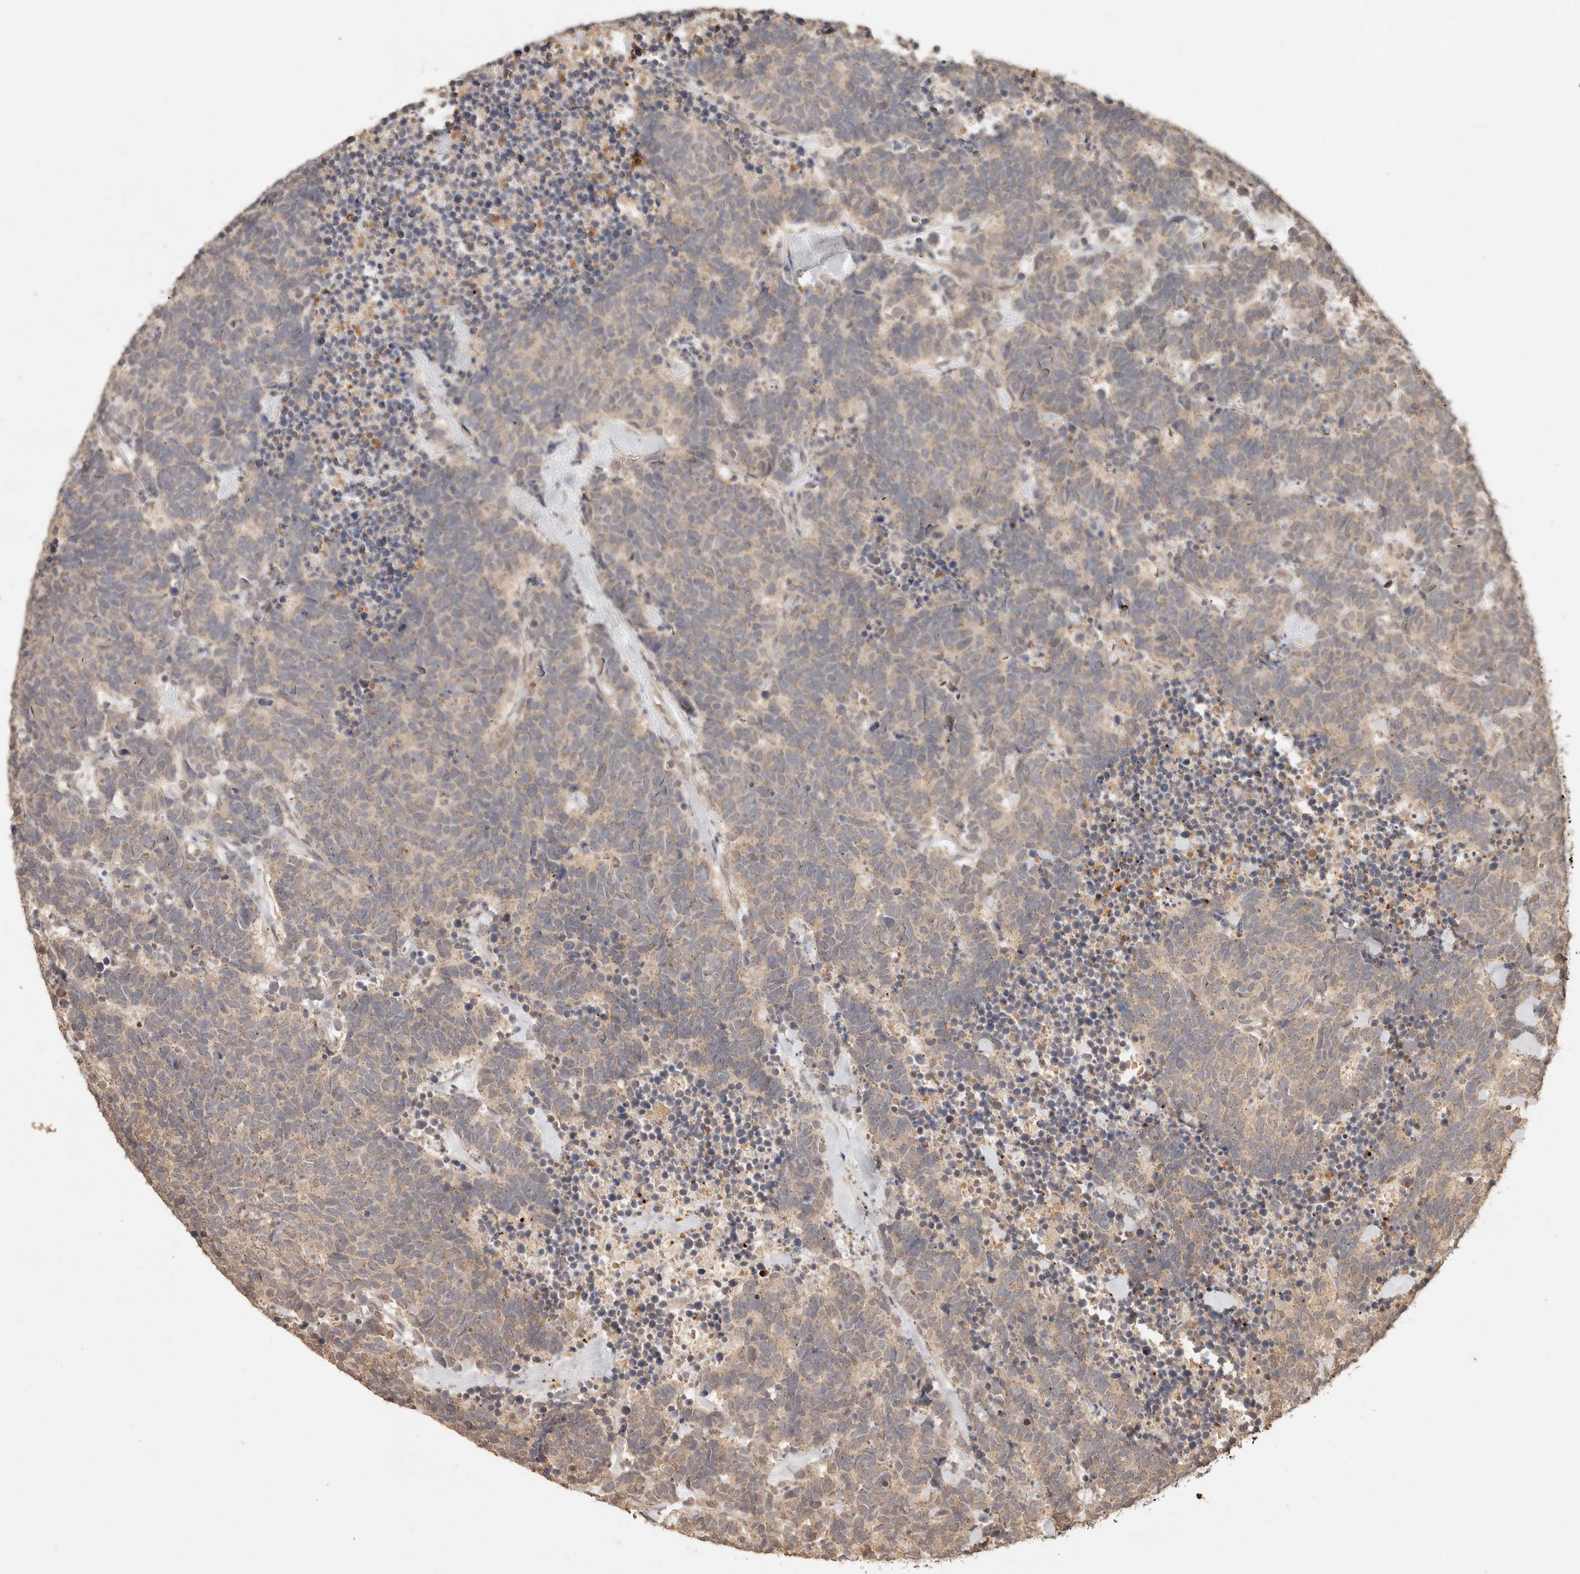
{"staining": {"intensity": "weak", "quantity": ">75%", "location": "cytoplasmic/membranous"}, "tissue": "carcinoid", "cell_type": "Tumor cells", "image_type": "cancer", "snomed": [{"axis": "morphology", "description": "Carcinoma, NOS"}, {"axis": "morphology", "description": "Carcinoid, malignant, NOS"}, {"axis": "topography", "description": "Urinary bladder"}], "caption": "A histopathology image of carcinoid (malignant) stained for a protein shows weak cytoplasmic/membranous brown staining in tumor cells.", "gene": "LMO4", "patient": {"sex": "male", "age": 57}}